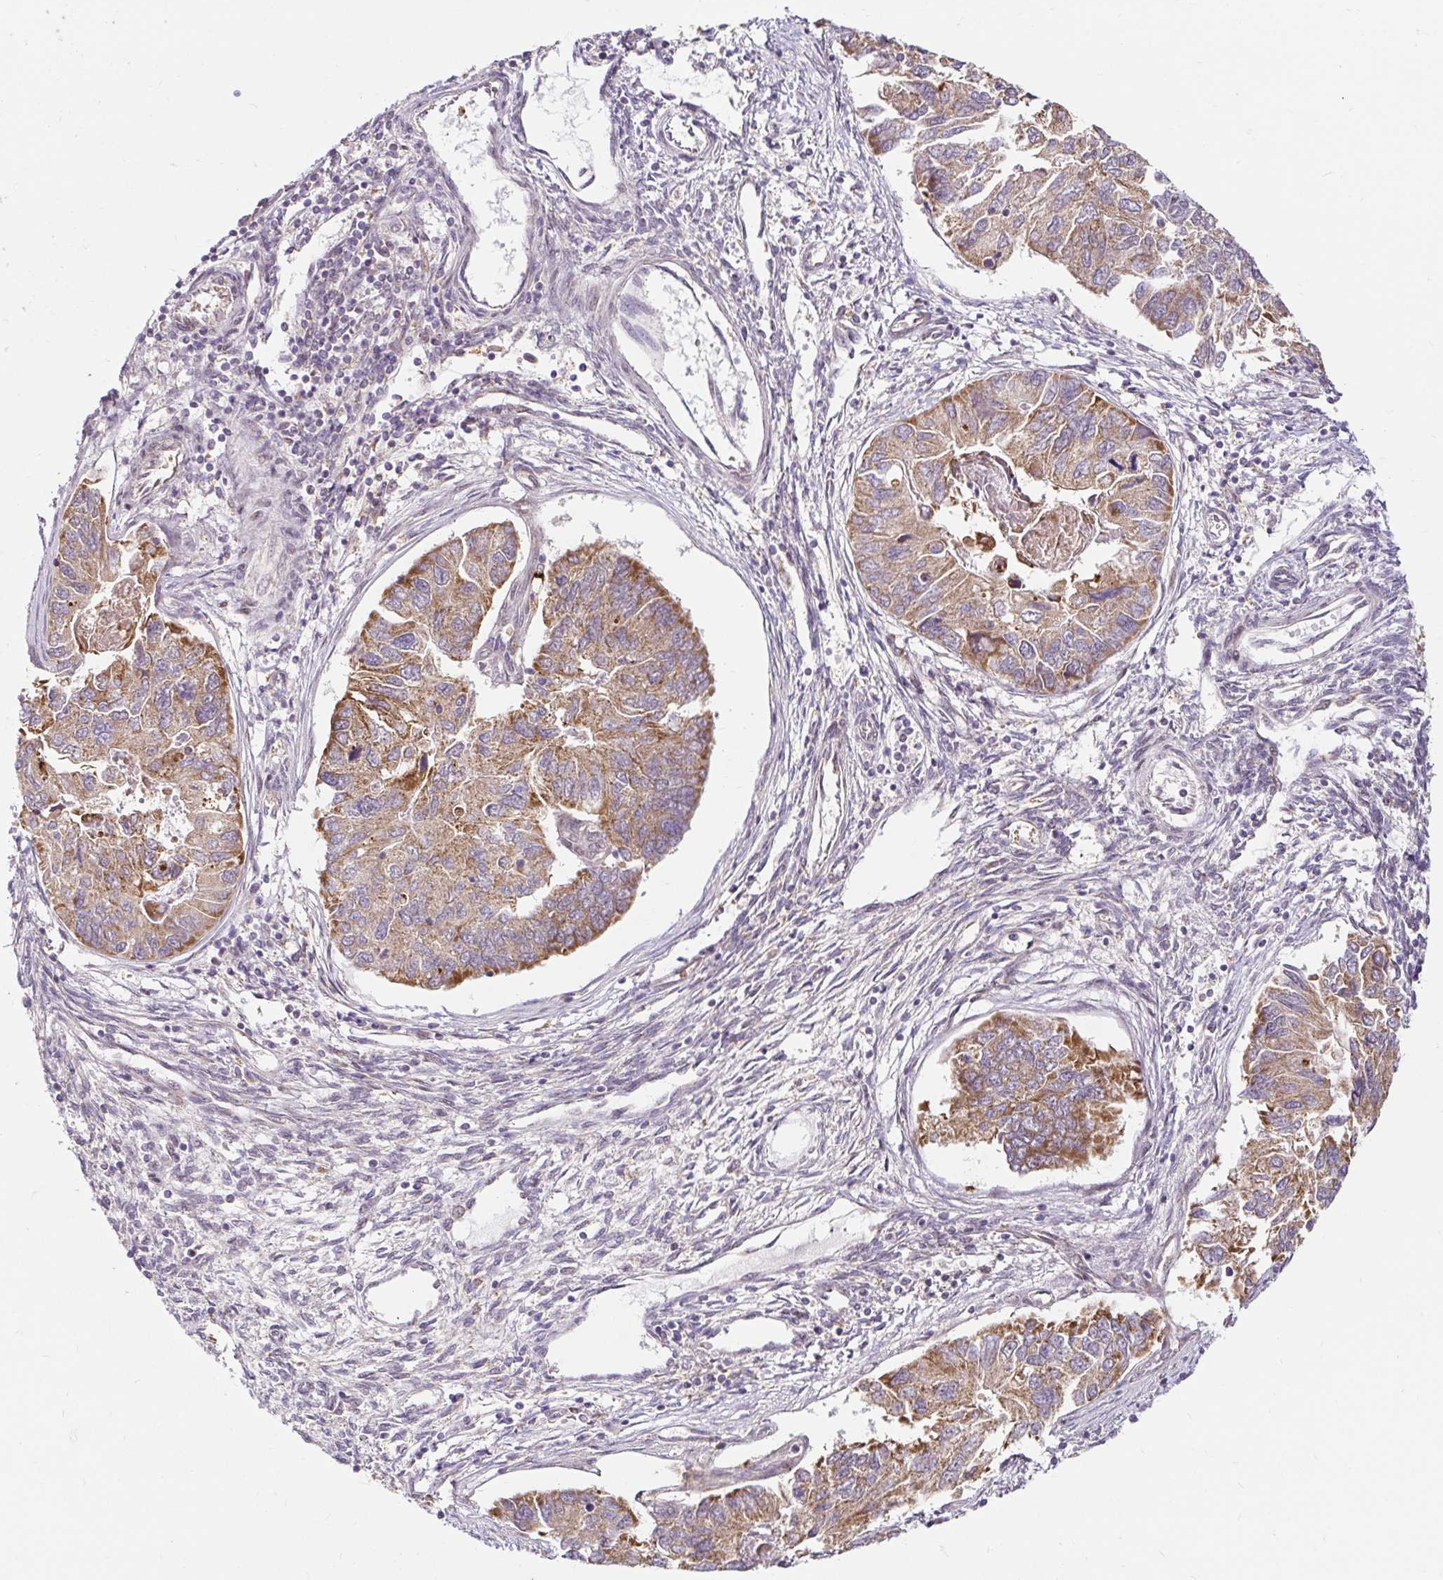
{"staining": {"intensity": "moderate", "quantity": ">75%", "location": "cytoplasmic/membranous"}, "tissue": "endometrial cancer", "cell_type": "Tumor cells", "image_type": "cancer", "snomed": [{"axis": "morphology", "description": "Carcinoma, NOS"}, {"axis": "topography", "description": "Uterus"}], "caption": "The histopathology image exhibits immunohistochemical staining of endometrial cancer. There is moderate cytoplasmic/membranous positivity is seen in about >75% of tumor cells. (DAB IHC with brightfield microscopy, high magnification).", "gene": "TIMM50", "patient": {"sex": "female", "age": 76}}